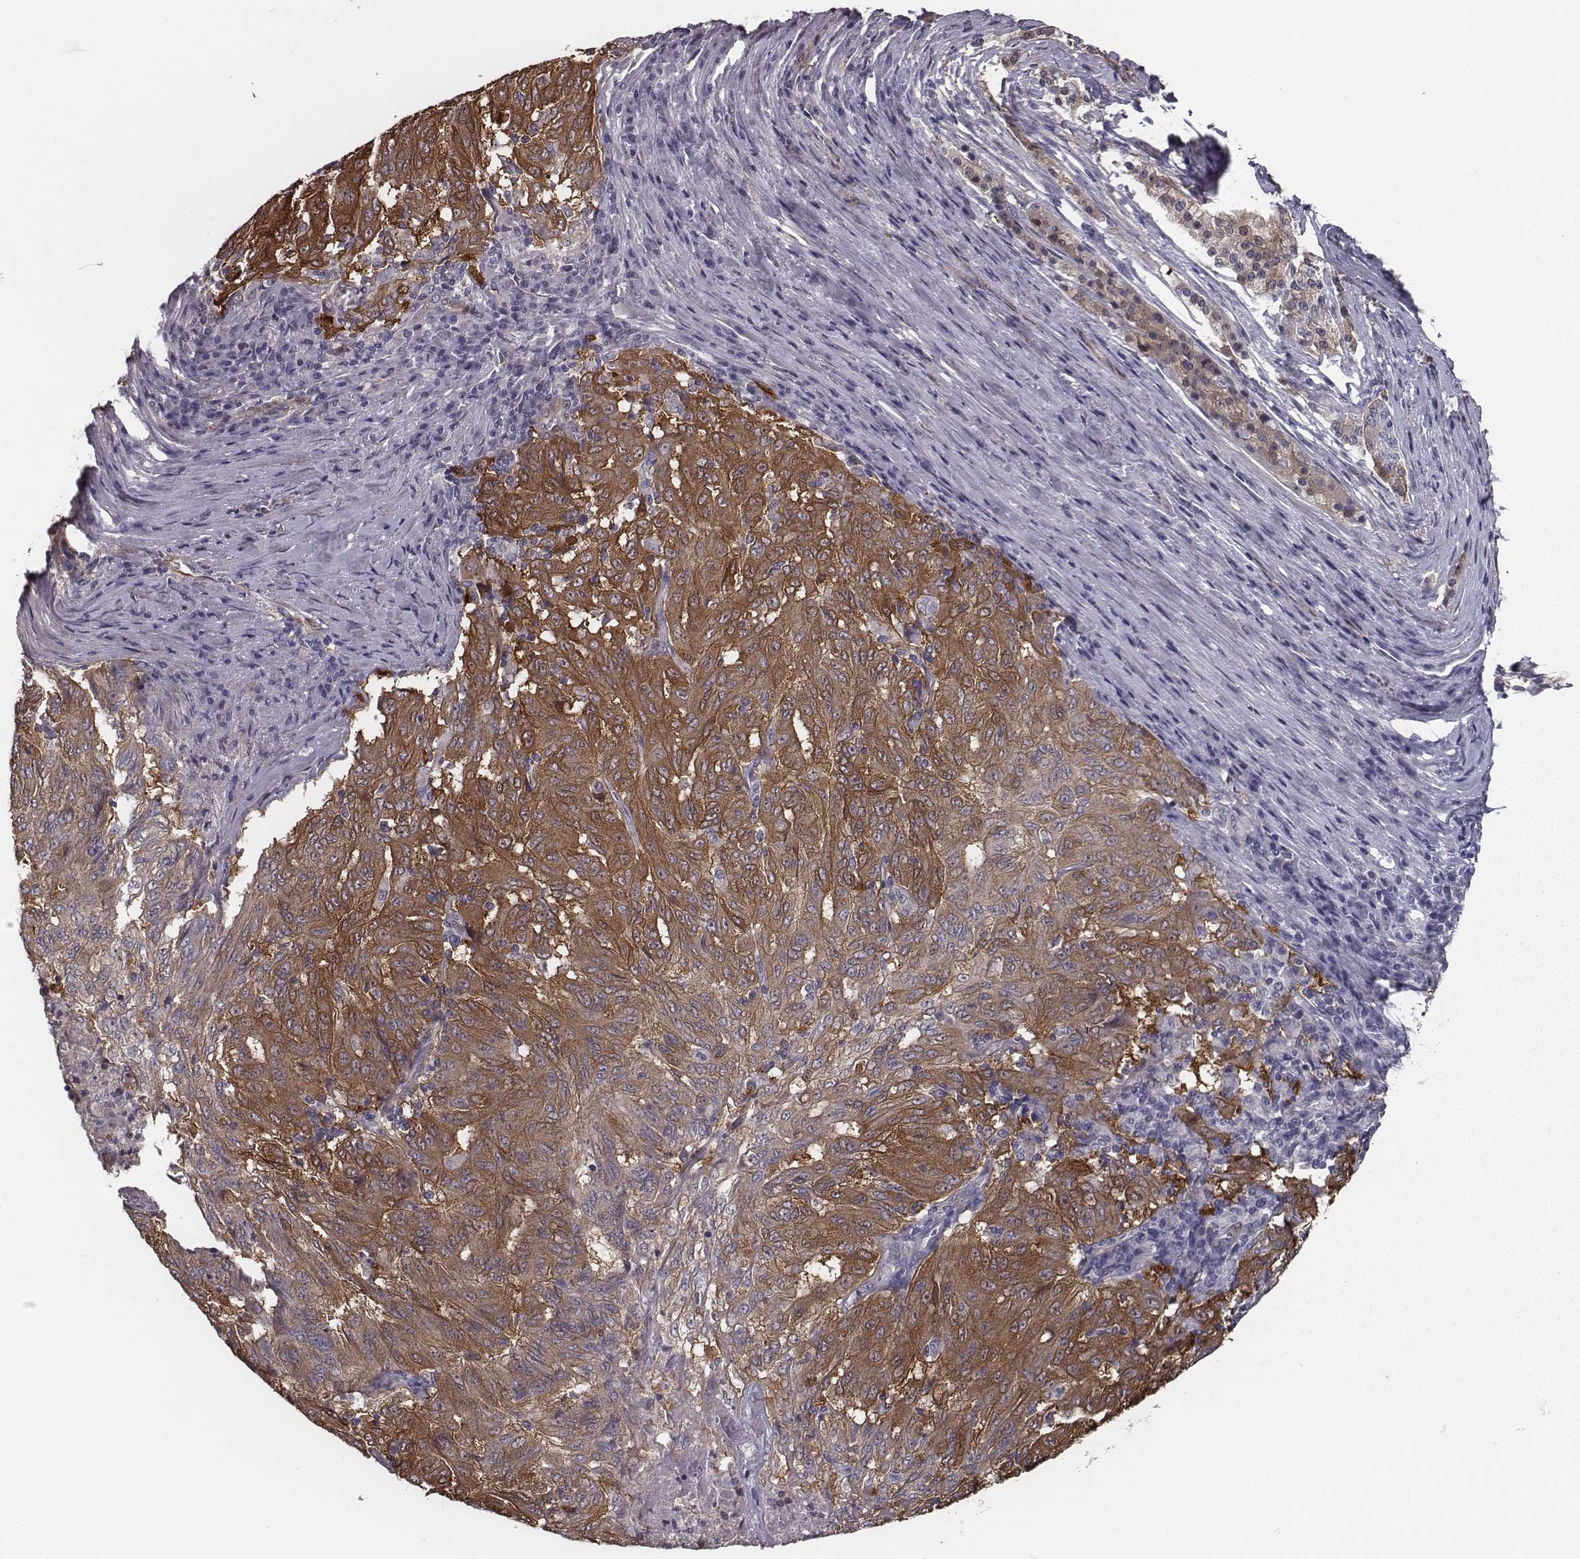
{"staining": {"intensity": "moderate", "quantity": ">75%", "location": "cytoplasmic/membranous"}, "tissue": "pancreatic cancer", "cell_type": "Tumor cells", "image_type": "cancer", "snomed": [{"axis": "morphology", "description": "Adenocarcinoma, NOS"}, {"axis": "topography", "description": "Pancreas"}], "caption": "Protein staining by immunohistochemistry (IHC) demonstrates moderate cytoplasmic/membranous positivity in approximately >75% of tumor cells in pancreatic adenocarcinoma. The protein is stained brown, and the nuclei are stained in blue (DAB IHC with brightfield microscopy, high magnification).", "gene": "ISYNA1", "patient": {"sex": "male", "age": 63}}